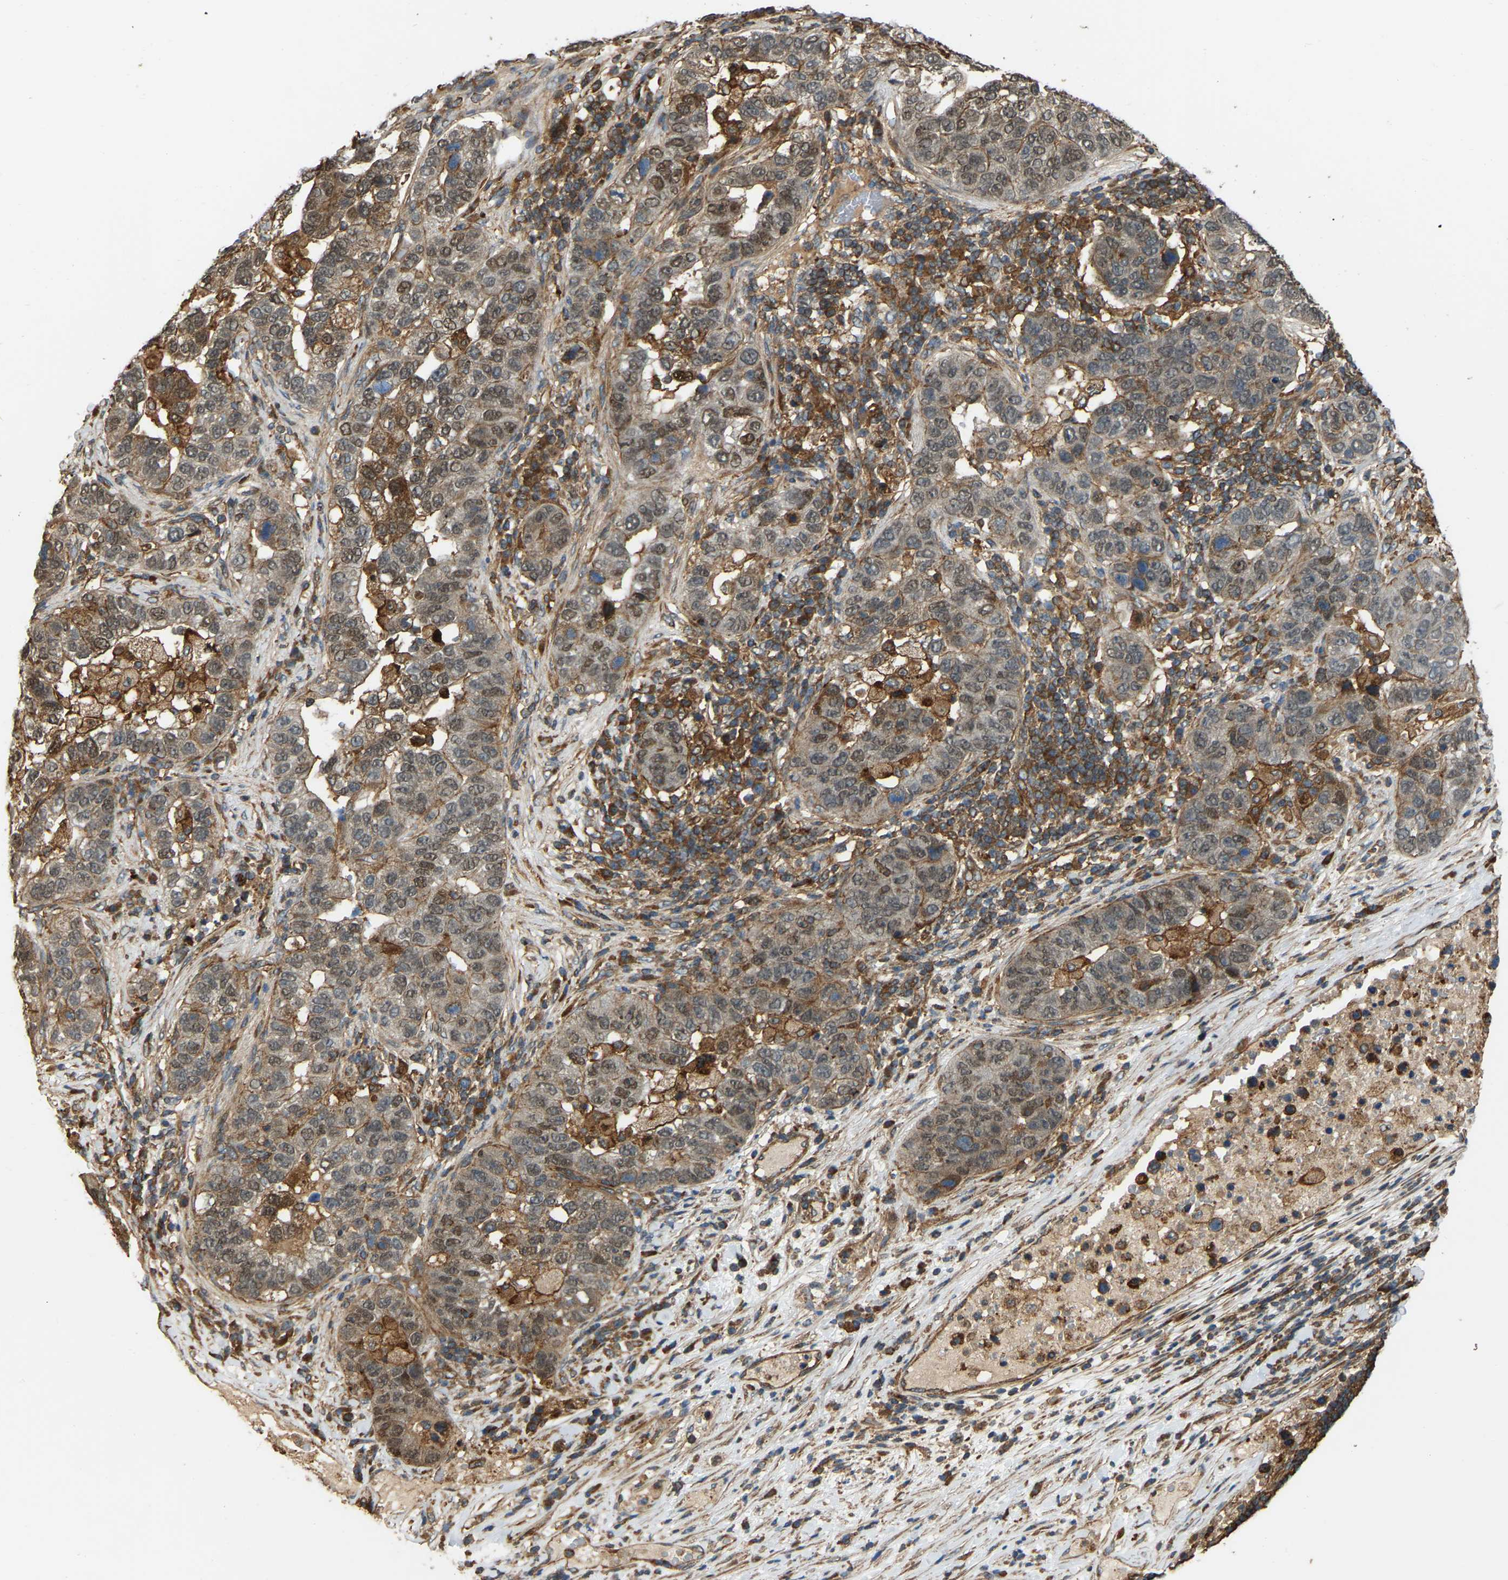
{"staining": {"intensity": "moderate", "quantity": ">75%", "location": "cytoplasmic/membranous,nuclear"}, "tissue": "pancreatic cancer", "cell_type": "Tumor cells", "image_type": "cancer", "snomed": [{"axis": "morphology", "description": "Adenocarcinoma, NOS"}, {"axis": "topography", "description": "Pancreas"}], "caption": "Immunohistochemical staining of pancreatic adenocarcinoma reveals medium levels of moderate cytoplasmic/membranous and nuclear positivity in approximately >75% of tumor cells.", "gene": "SAMD9L", "patient": {"sex": "female", "age": 61}}